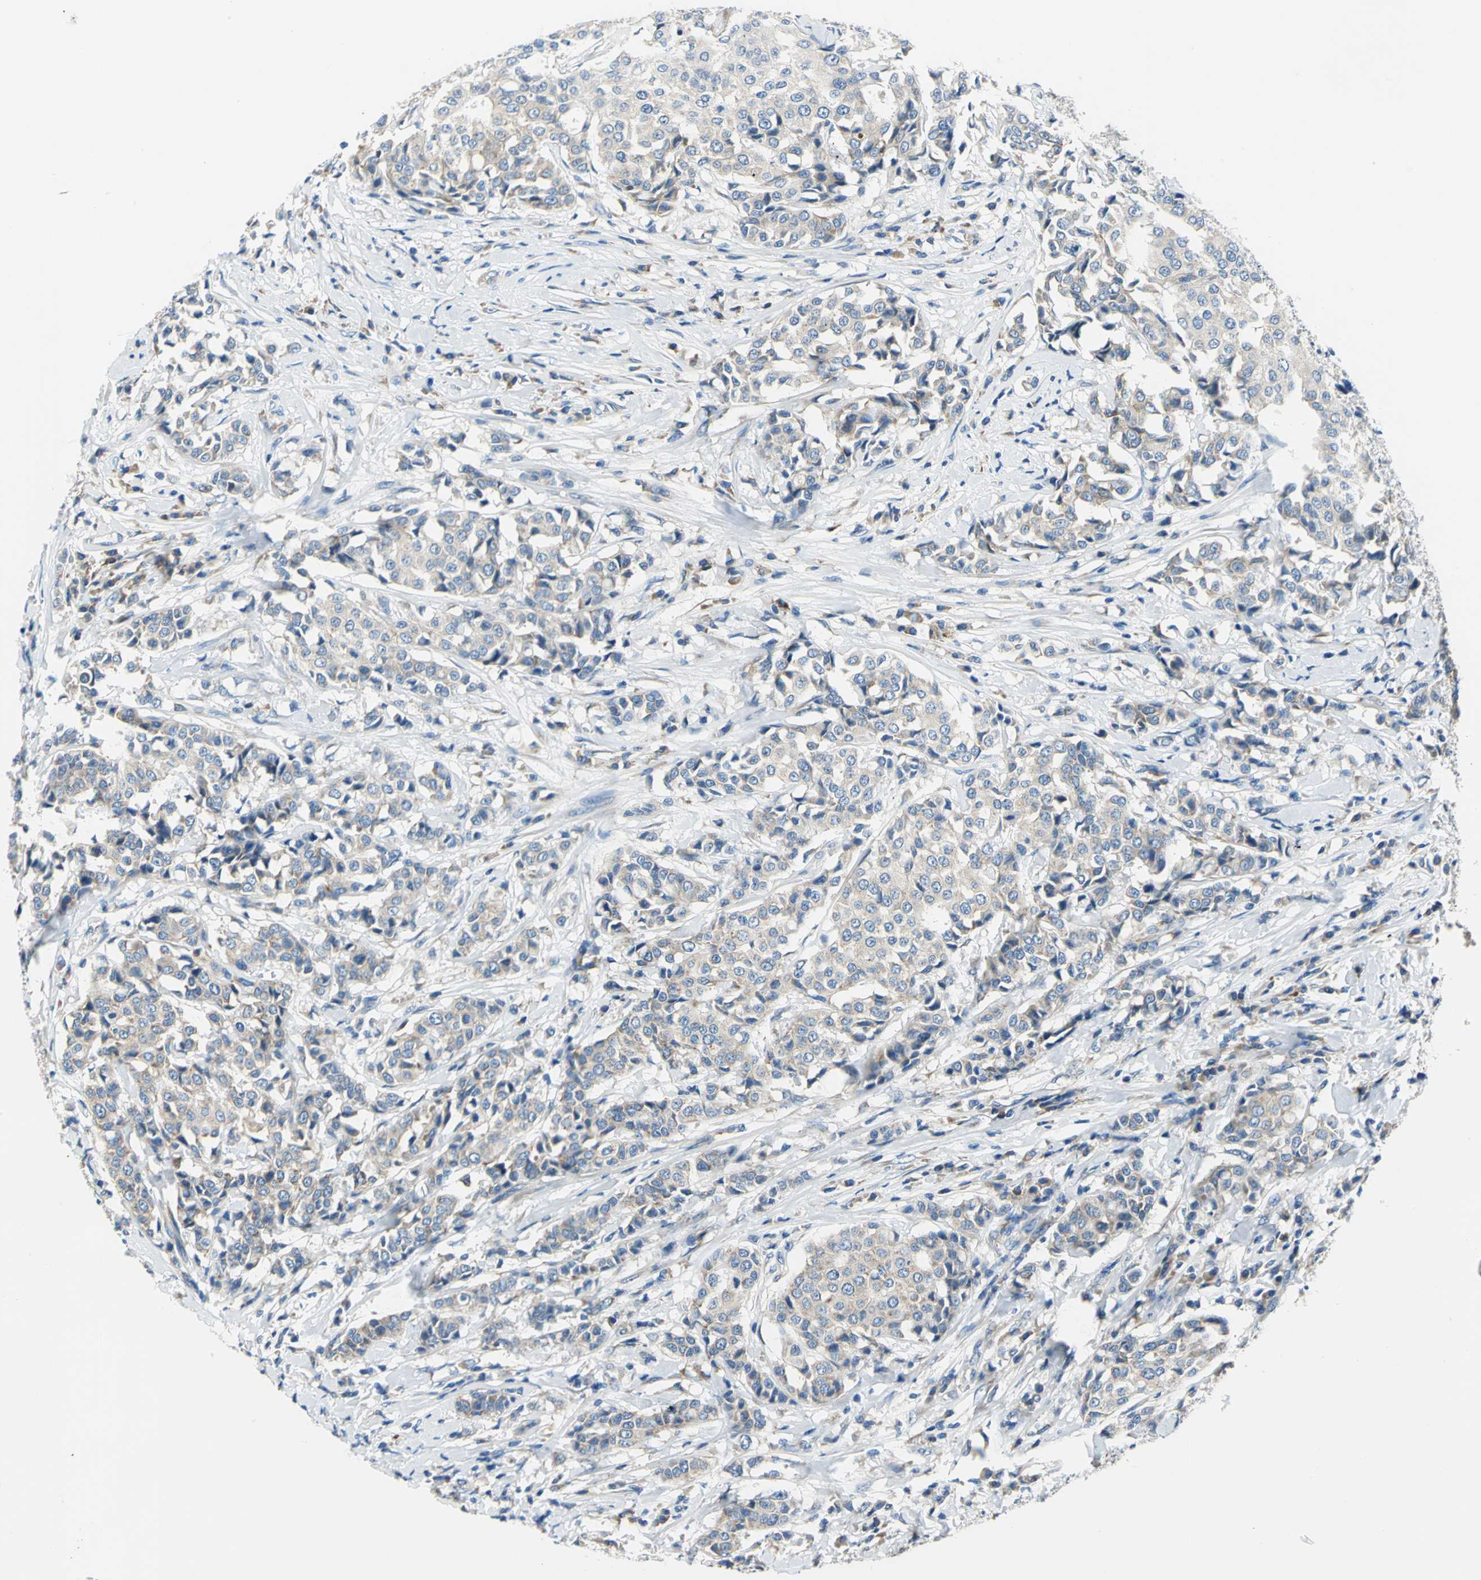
{"staining": {"intensity": "moderate", "quantity": ">75%", "location": "cytoplasmic/membranous"}, "tissue": "breast cancer", "cell_type": "Tumor cells", "image_type": "cancer", "snomed": [{"axis": "morphology", "description": "Duct carcinoma"}, {"axis": "topography", "description": "Breast"}], "caption": "A photomicrograph of breast cancer (intraductal carcinoma) stained for a protein demonstrates moderate cytoplasmic/membranous brown staining in tumor cells.", "gene": "TRIM25", "patient": {"sex": "female", "age": 27}}